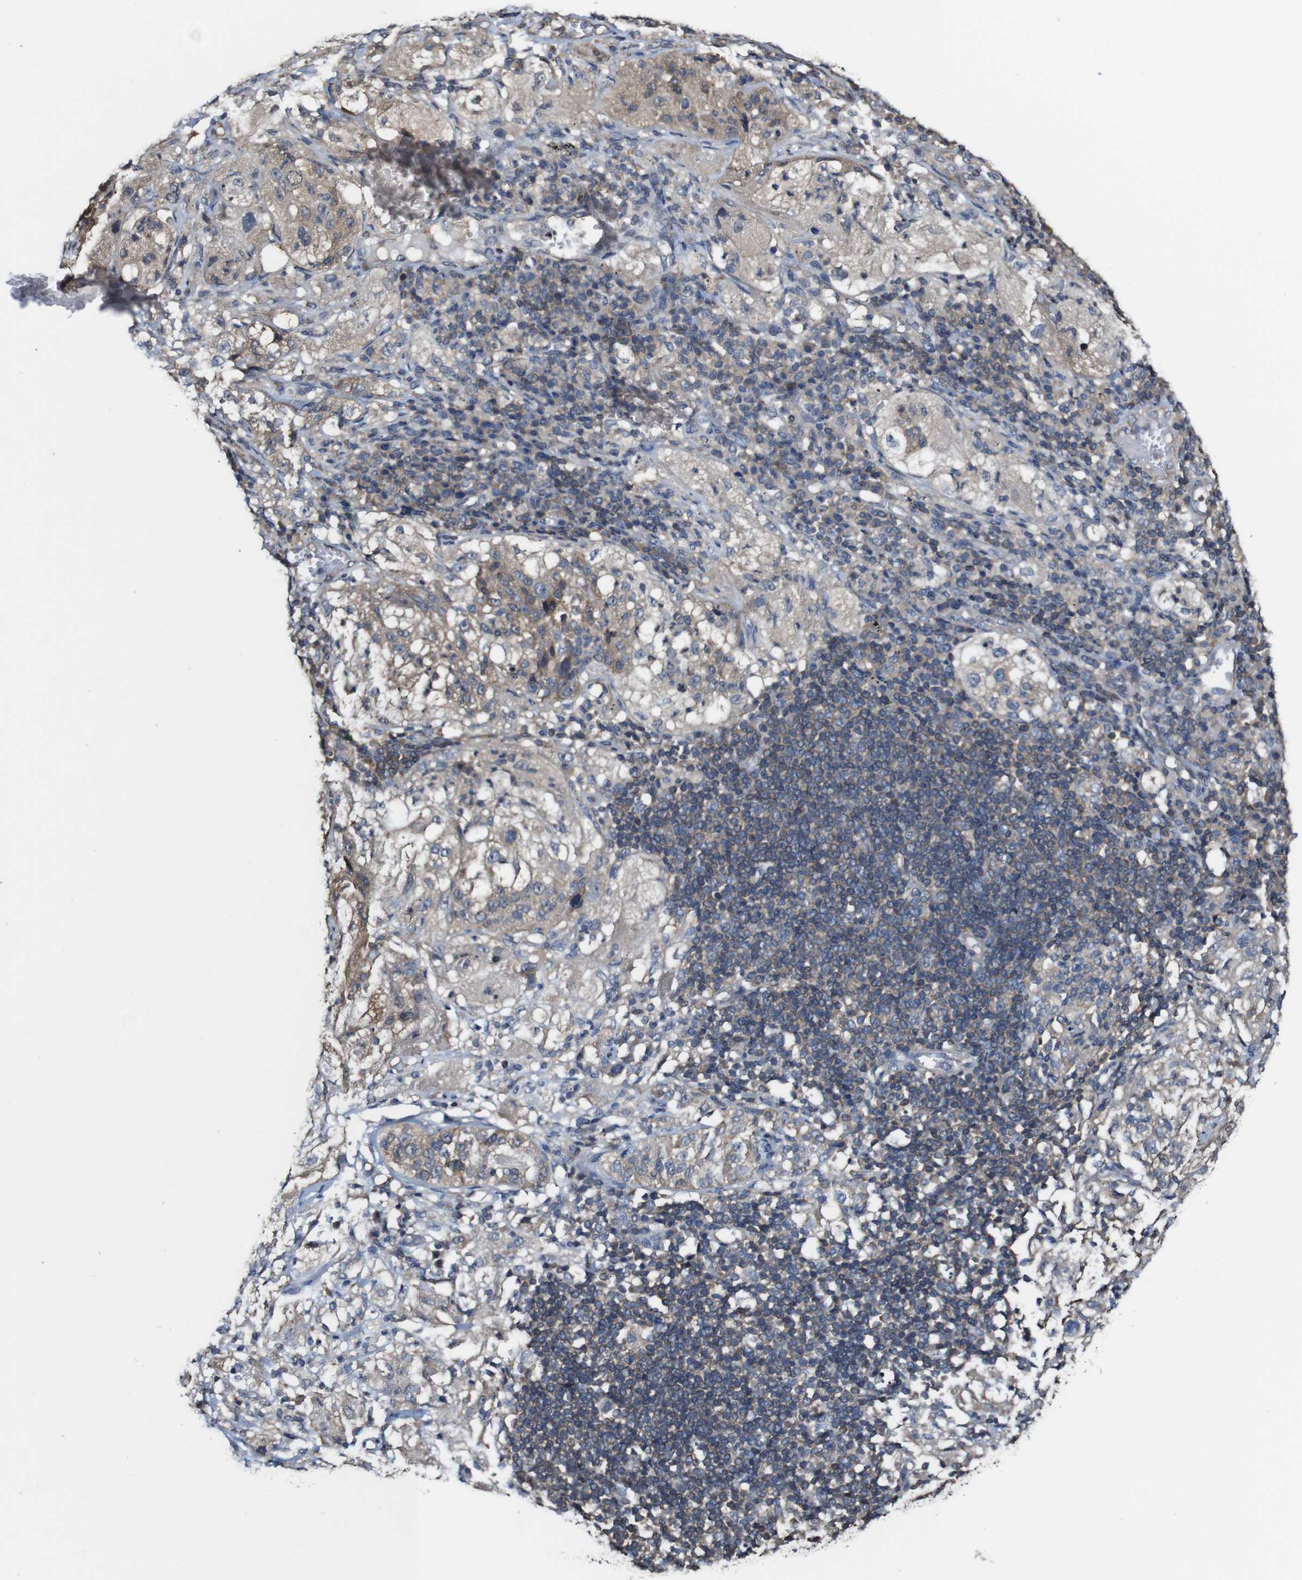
{"staining": {"intensity": "moderate", "quantity": ">75%", "location": "cytoplasmic/membranous"}, "tissue": "lung cancer", "cell_type": "Tumor cells", "image_type": "cancer", "snomed": [{"axis": "morphology", "description": "Inflammation, NOS"}, {"axis": "morphology", "description": "Squamous cell carcinoma, NOS"}, {"axis": "topography", "description": "Lymph node"}, {"axis": "topography", "description": "Soft tissue"}, {"axis": "topography", "description": "Lung"}], "caption": "This micrograph shows IHC staining of lung cancer (squamous cell carcinoma), with medium moderate cytoplasmic/membranous positivity in approximately >75% of tumor cells.", "gene": "PTPRR", "patient": {"sex": "male", "age": 66}}